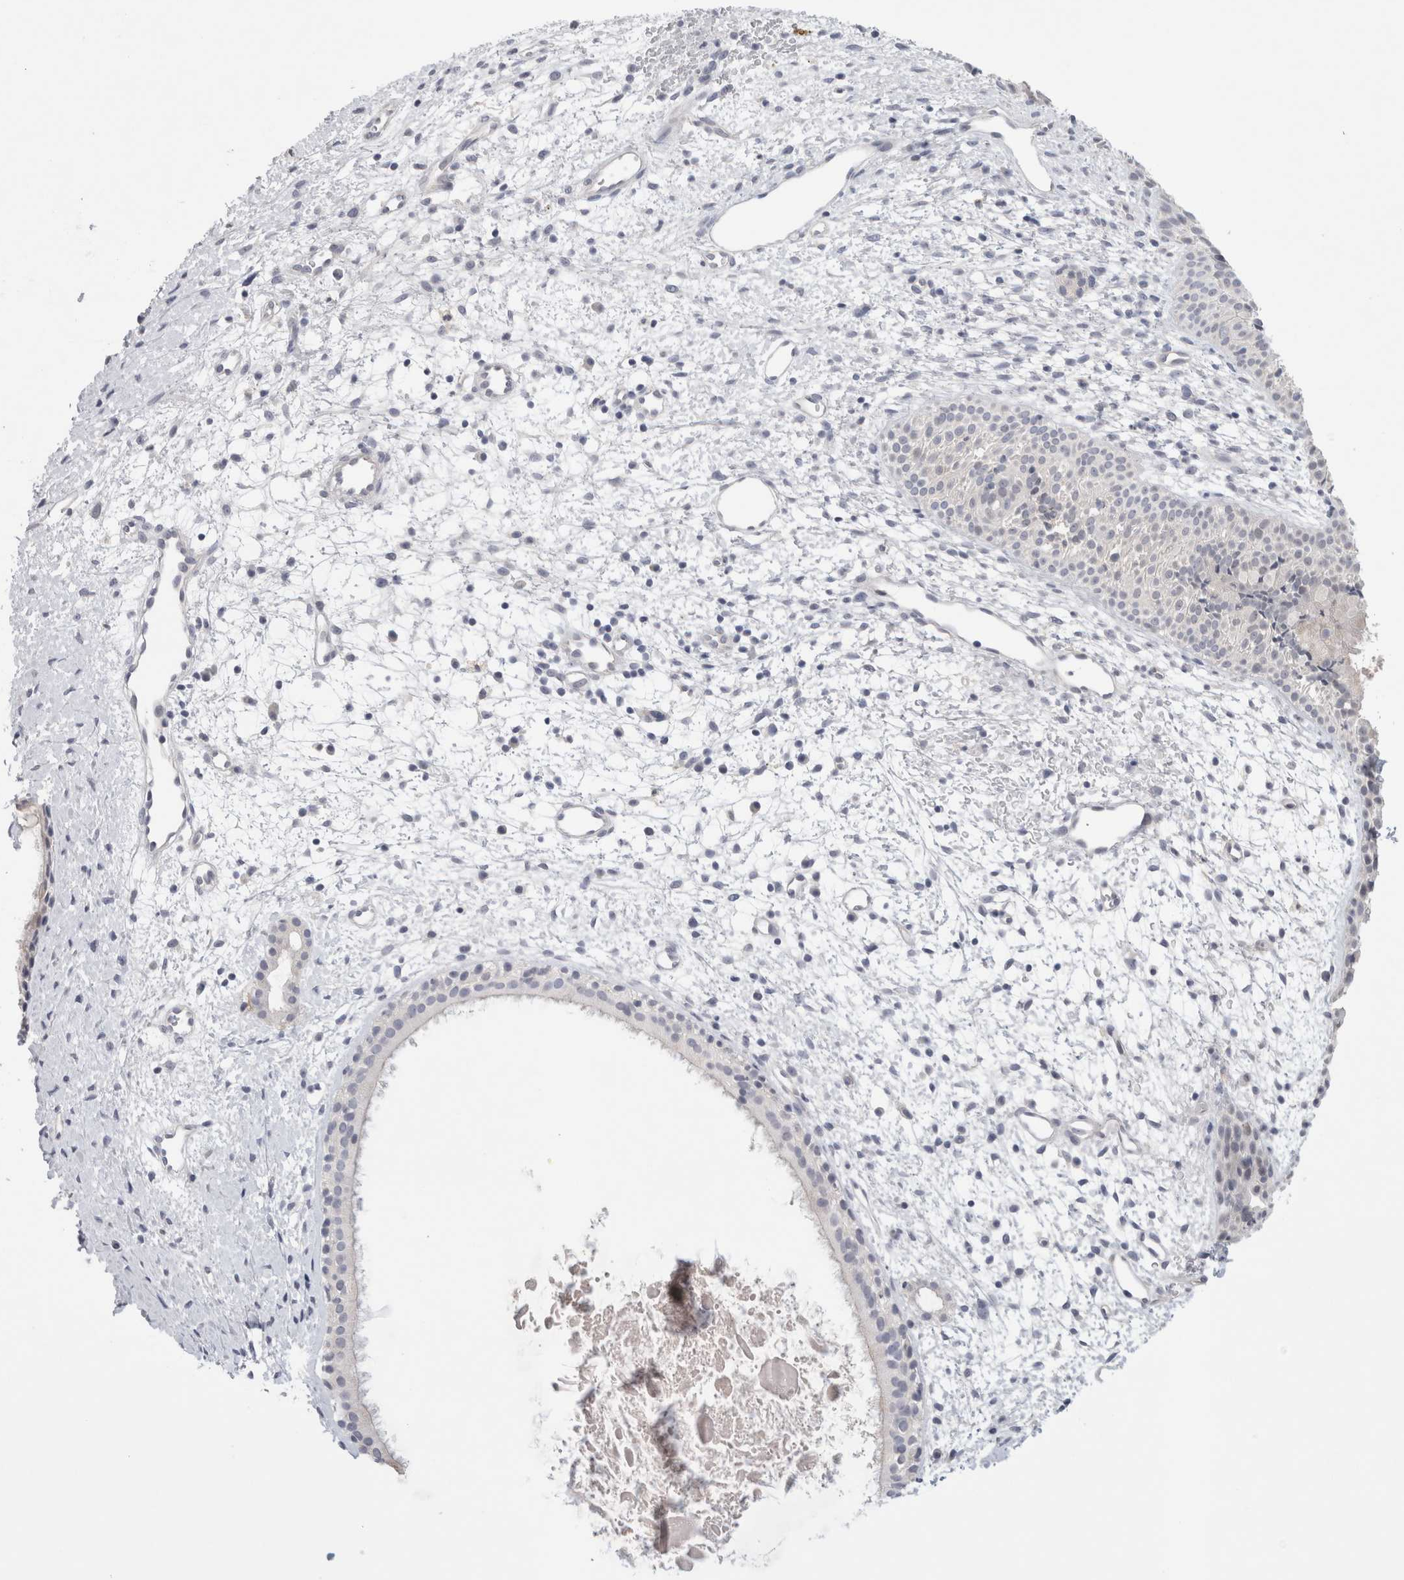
{"staining": {"intensity": "negative", "quantity": "none", "location": "none"}, "tissue": "nasopharynx", "cell_type": "Respiratory epithelial cells", "image_type": "normal", "snomed": [{"axis": "morphology", "description": "Normal tissue, NOS"}, {"axis": "topography", "description": "Nasopharynx"}], "caption": "The histopathology image reveals no staining of respiratory epithelial cells in benign nasopharynx.", "gene": "TONSL", "patient": {"sex": "male", "age": 22}}